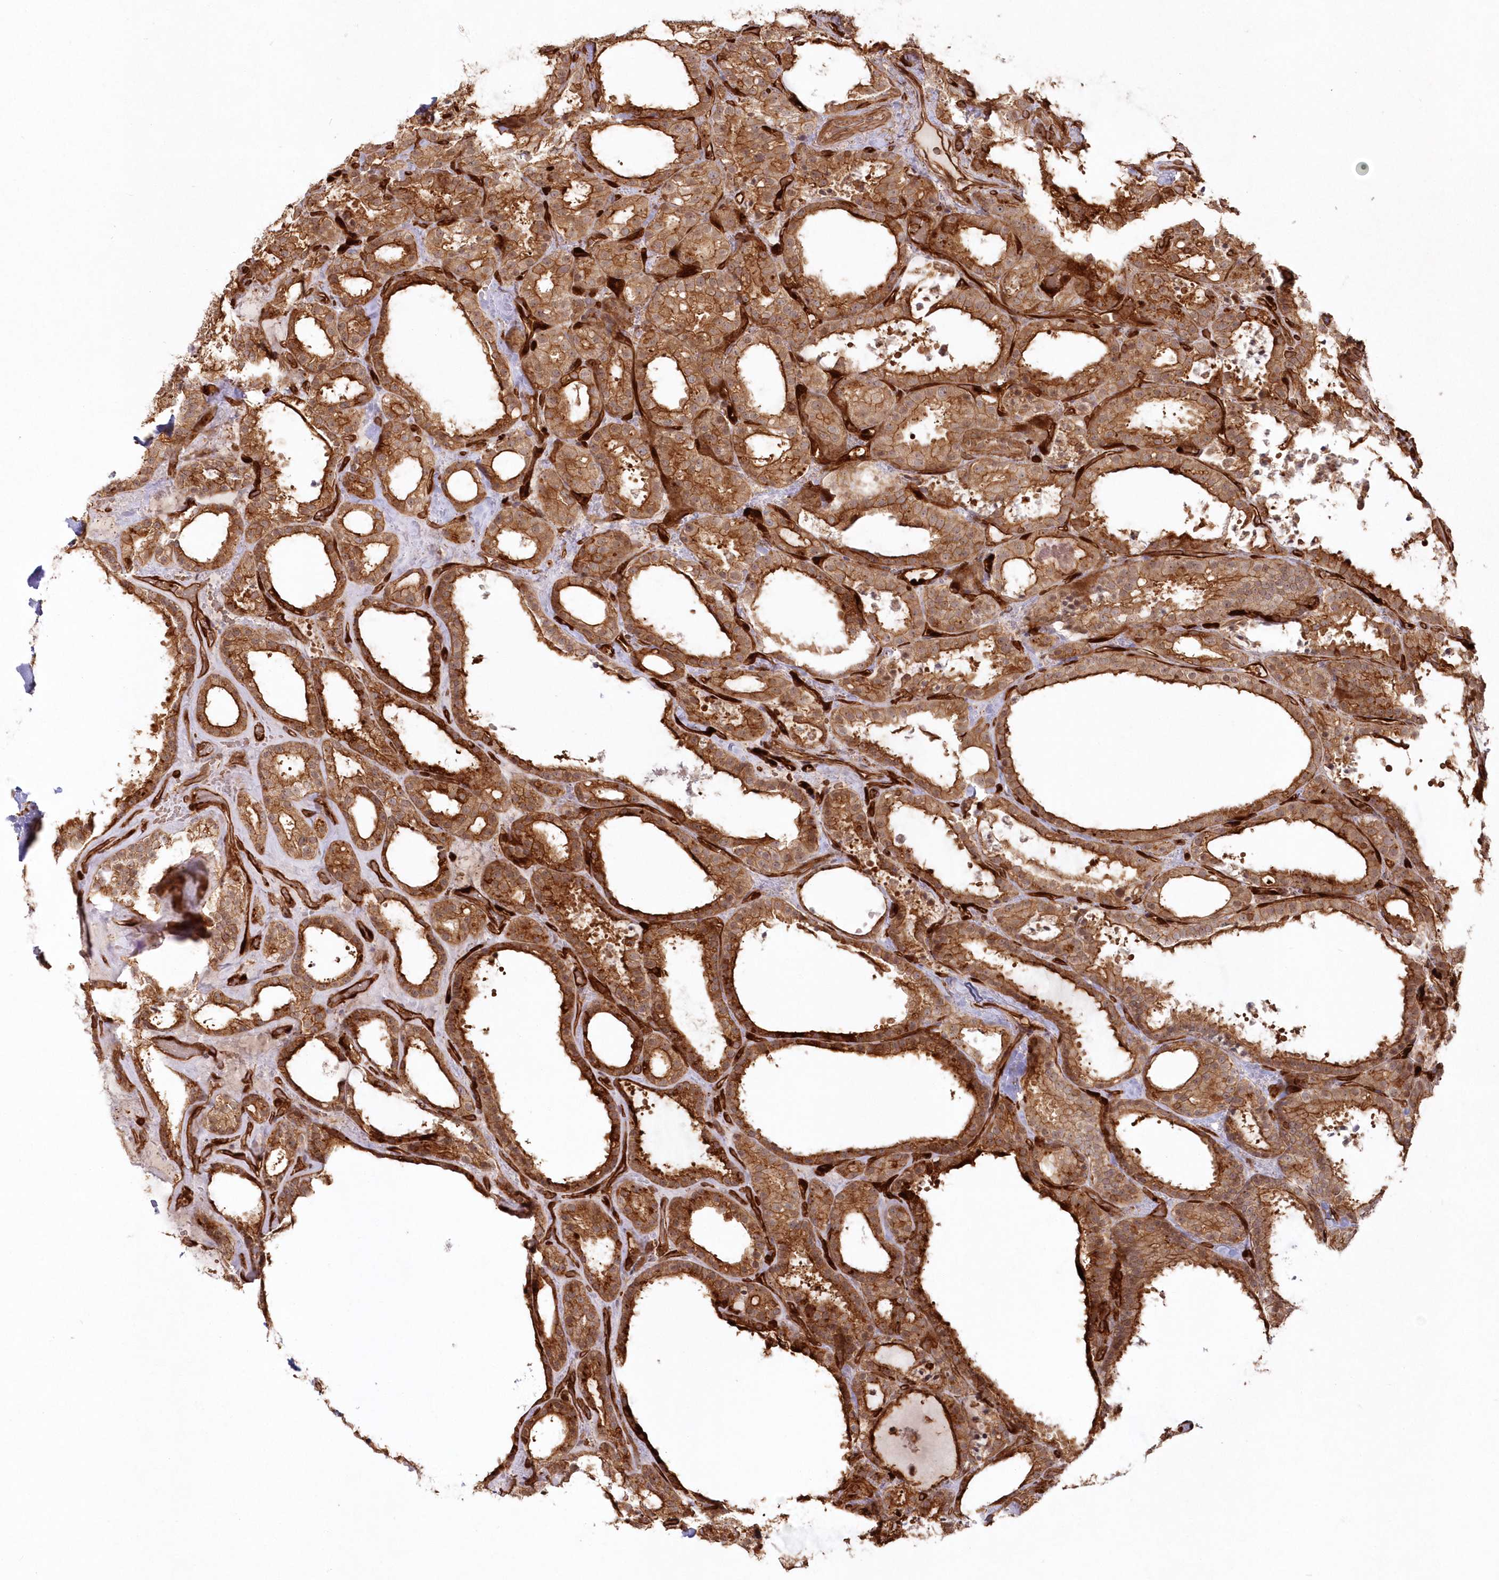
{"staining": {"intensity": "strong", "quantity": ">75%", "location": "cytoplasmic/membranous"}, "tissue": "thyroid cancer", "cell_type": "Tumor cells", "image_type": "cancer", "snomed": [{"axis": "morphology", "description": "Papillary adenocarcinoma, NOS"}, {"axis": "topography", "description": "Thyroid gland"}], "caption": "Thyroid papillary adenocarcinoma stained for a protein displays strong cytoplasmic/membranous positivity in tumor cells.", "gene": "RGCC", "patient": {"sex": "male", "age": 77}}